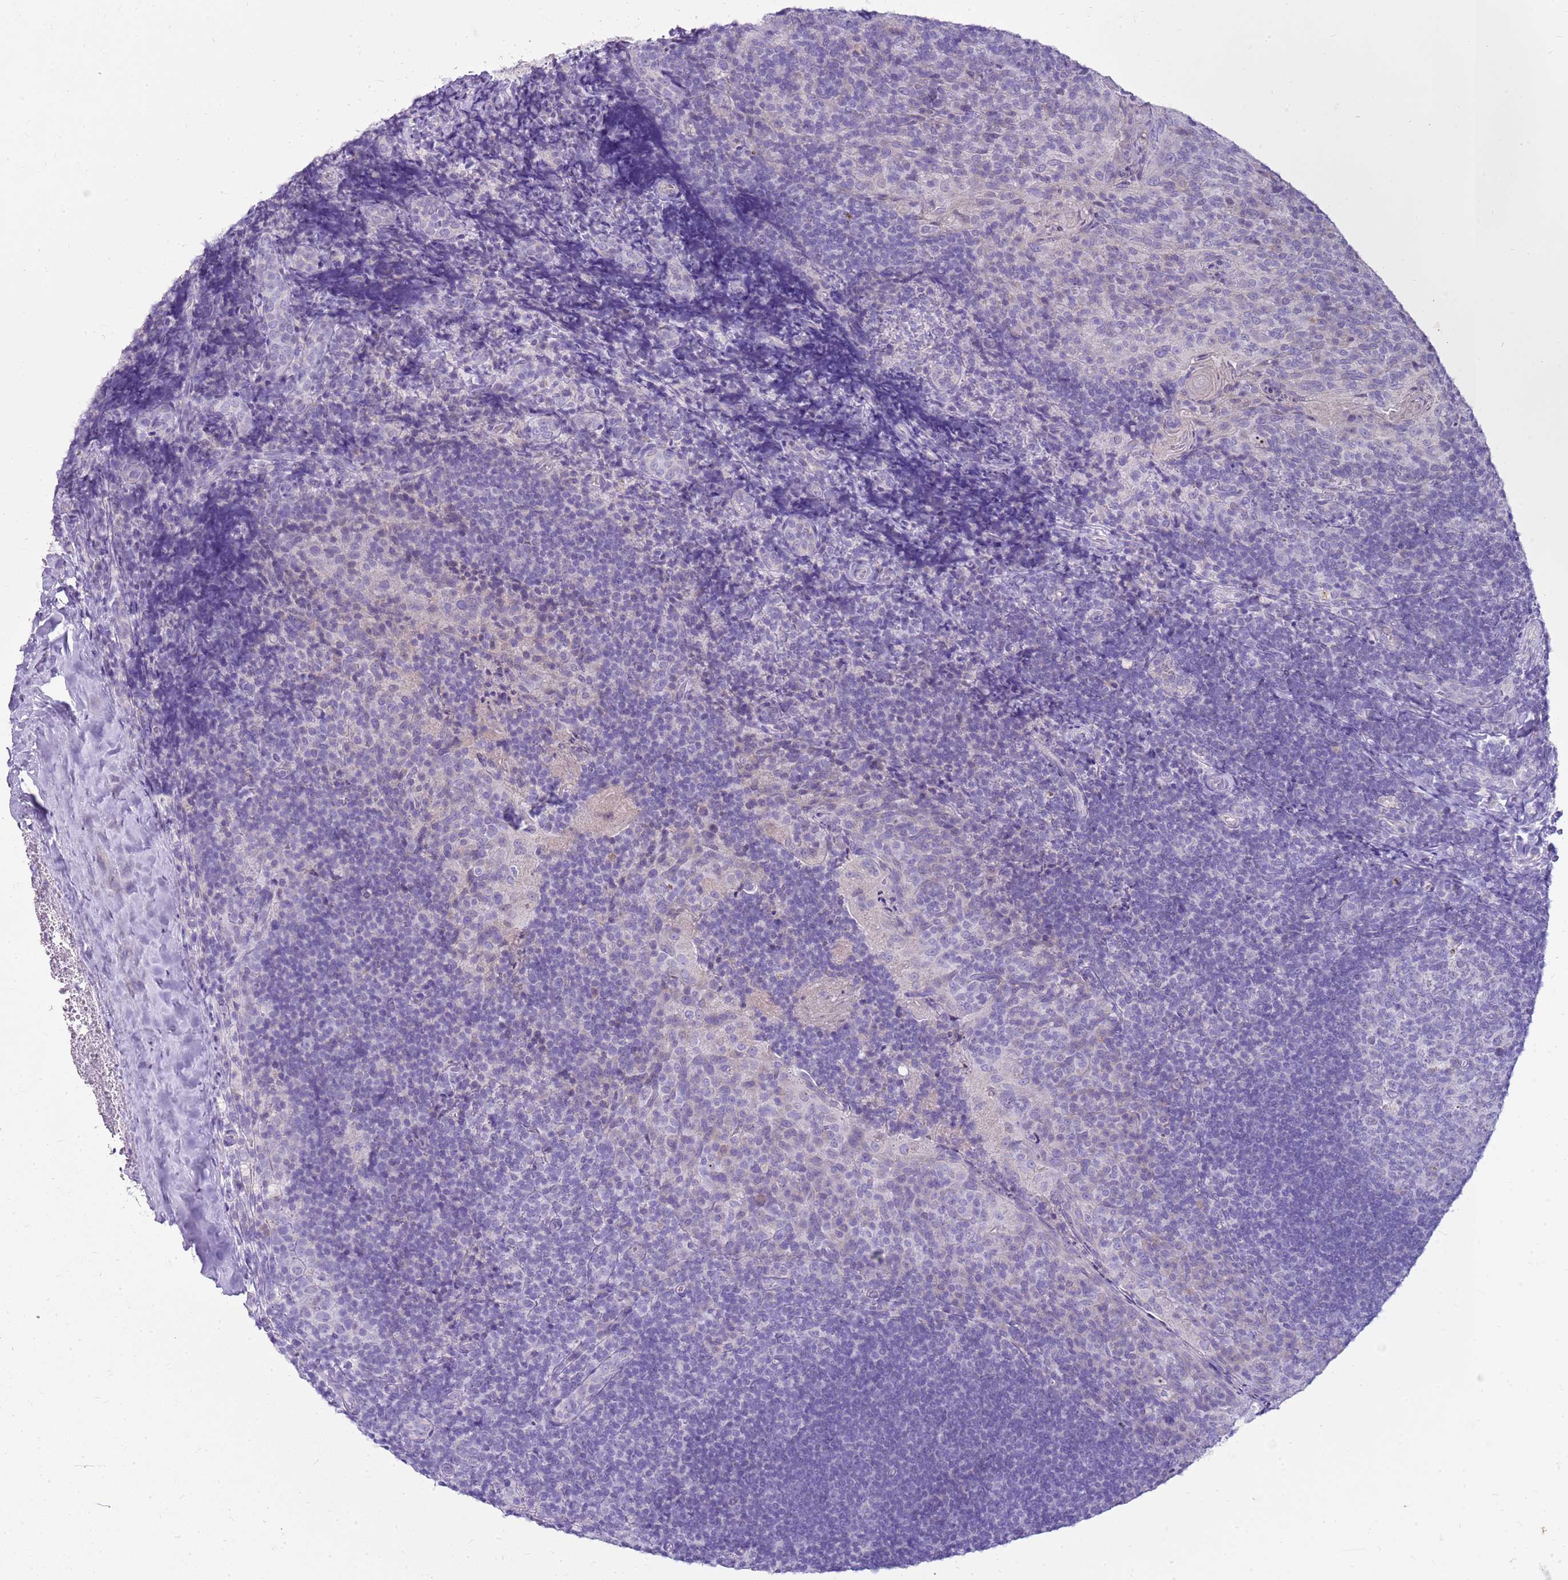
{"staining": {"intensity": "negative", "quantity": "none", "location": "none"}, "tissue": "tonsil", "cell_type": "Germinal center cells", "image_type": "normal", "snomed": [{"axis": "morphology", "description": "Normal tissue, NOS"}, {"axis": "topography", "description": "Tonsil"}], "caption": "Micrograph shows no protein staining in germinal center cells of unremarkable tonsil.", "gene": "FABP2", "patient": {"sex": "male", "age": 17}}